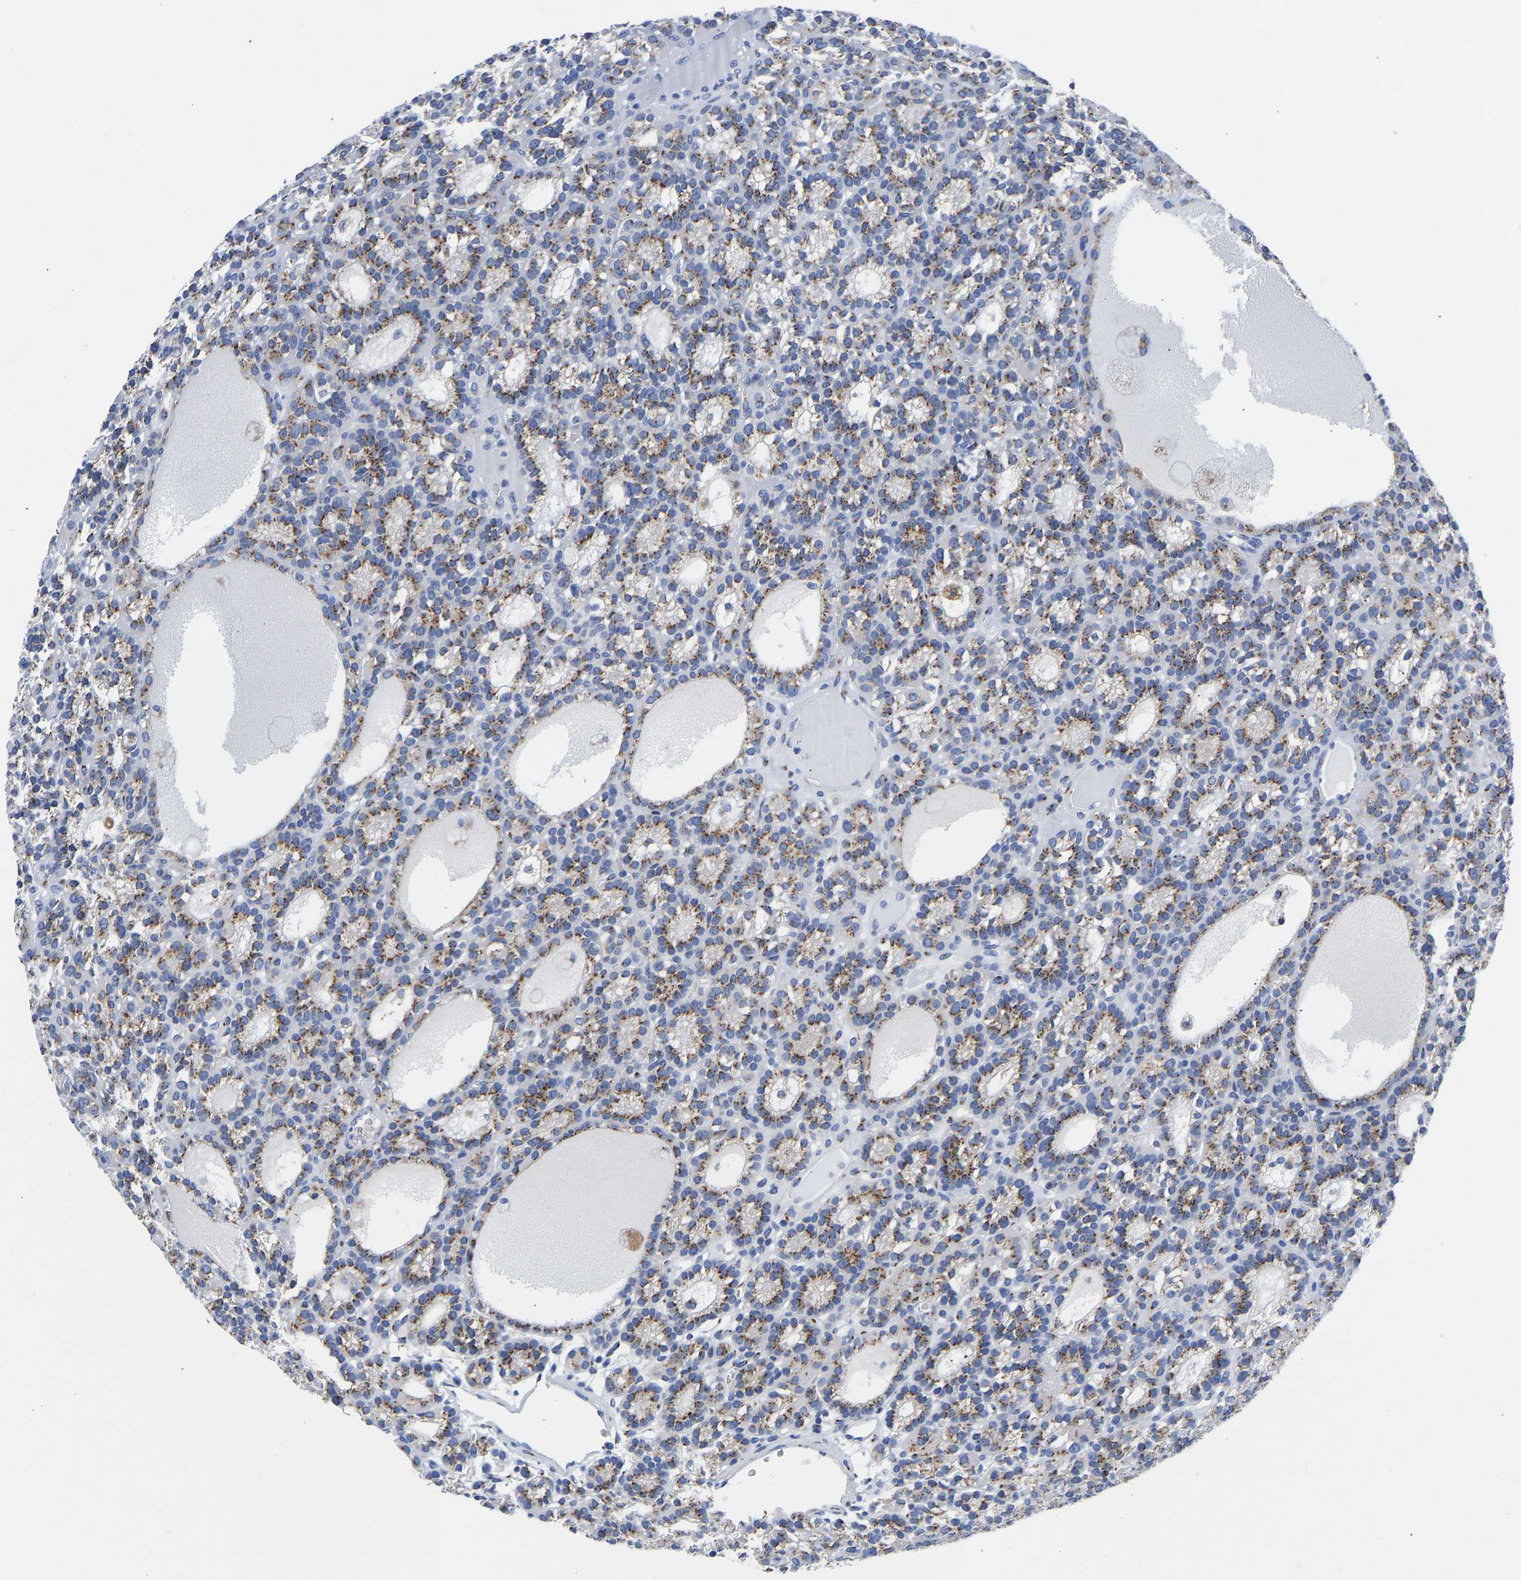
{"staining": {"intensity": "moderate", "quantity": "25%-75%", "location": "cytoplasmic/membranous"}, "tissue": "parathyroid gland", "cell_type": "Glandular cells", "image_type": "normal", "snomed": [{"axis": "morphology", "description": "Normal tissue, NOS"}, {"axis": "morphology", "description": "Adenoma, NOS"}, {"axis": "topography", "description": "Parathyroid gland"}], "caption": "The image exhibits staining of benign parathyroid gland, revealing moderate cytoplasmic/membranous protein positivity (brown color) within glandular cells.", "gene": "TMEM87A", "patient": {"sex": "female", "age": 58}}